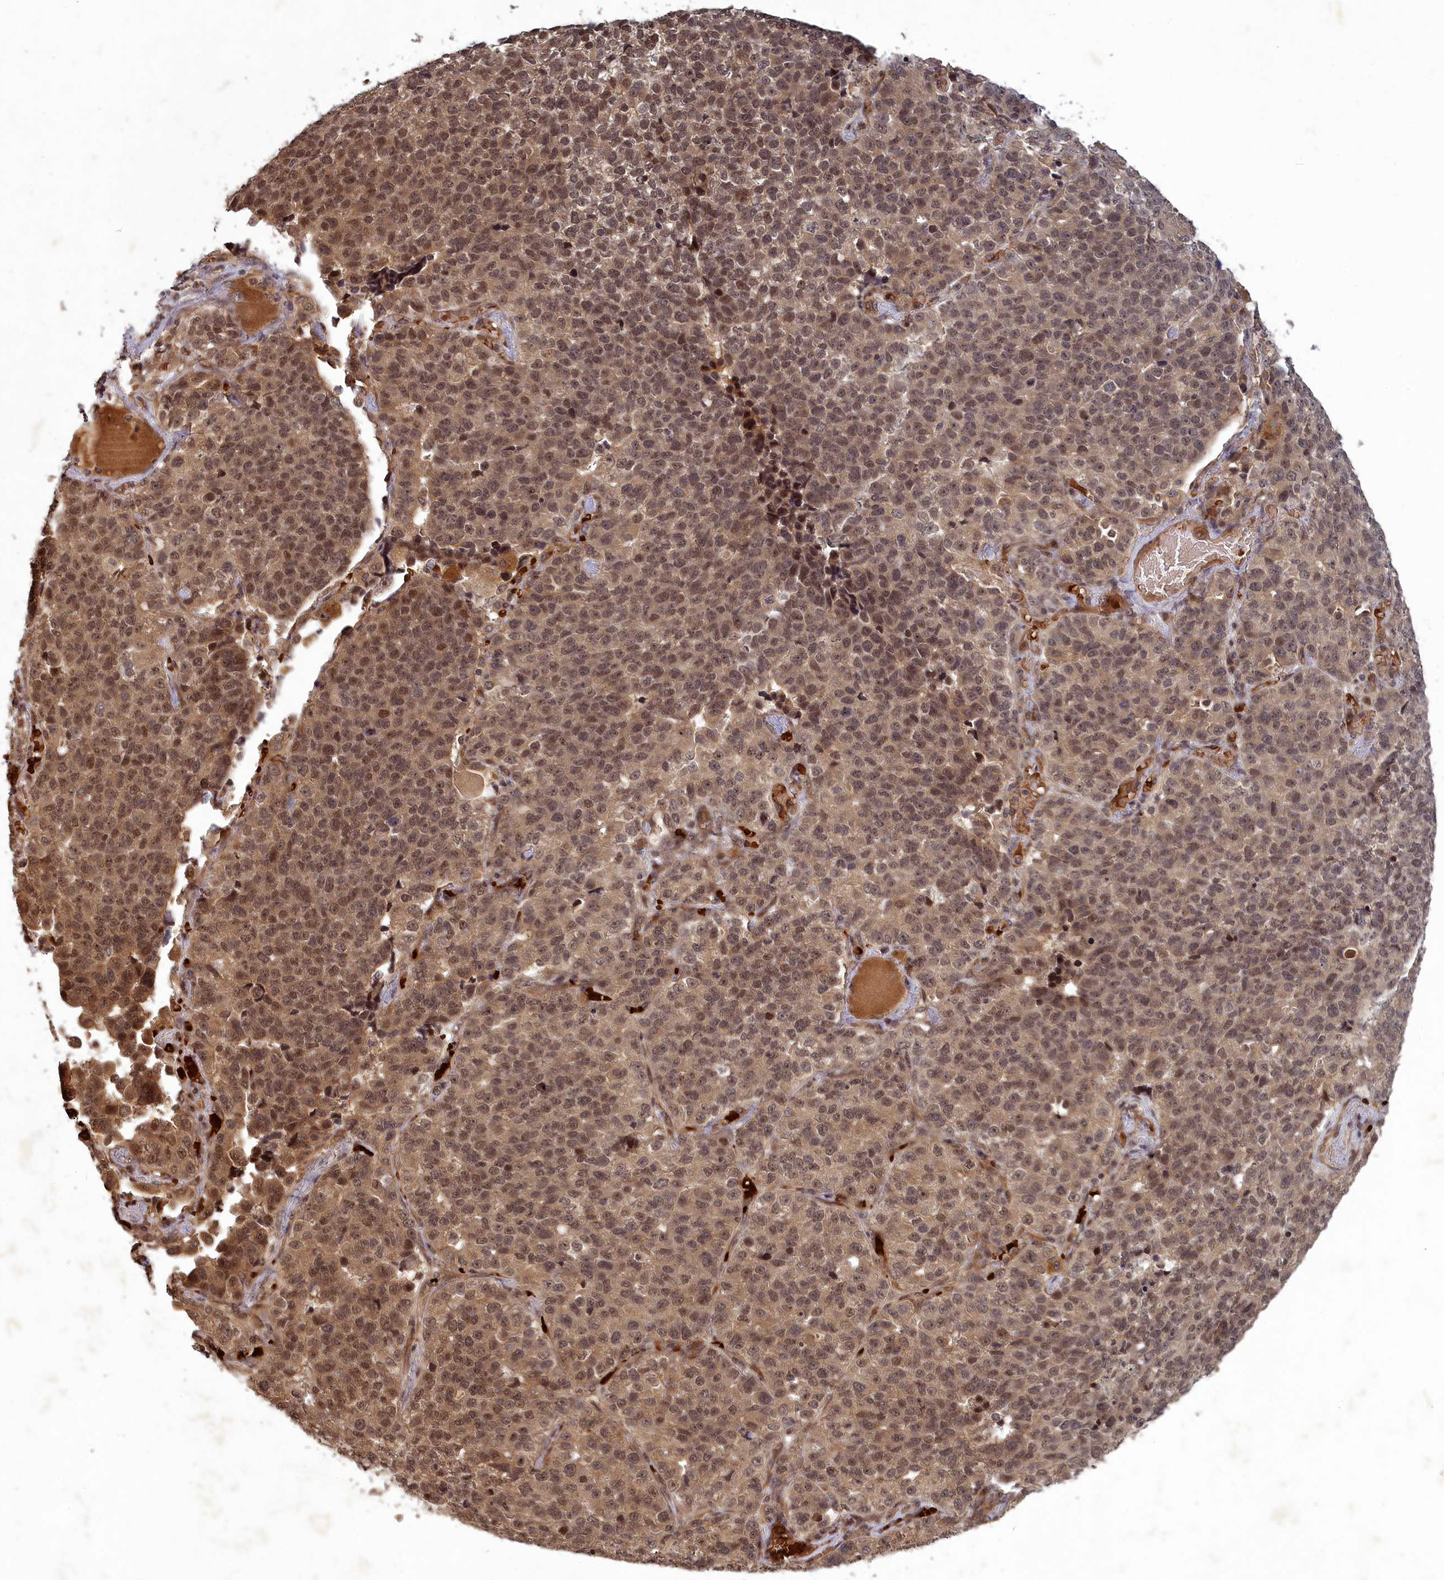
{"staining": {"intensity": "moderate", "quantity": ">75%", "location": "cytoplasmic/membranous,nuclear"}, "tissue": "lung cancer", "cell_type": "Tumor cells", "image_type": "cancer", "snomed": [{"axis": "morphology", "description": "Adenocarcinoma, NOS"}, {"axis": "topography", "description": "Lung"}], "caption": "DAB (3,3'-diaminobenzidine) immunohistochemical staining of human lung adenocarcinoma reveals moderate cytoplasmic/membranous and nuclear protein staining in approximately >75% of tumor cells. (Stains: DAB in brown, nuclei in blue, Microscopy: brightfield microscopy at high magnification).", "gene": "SRMS", "patient": {"sex": "male", "age": 49}}